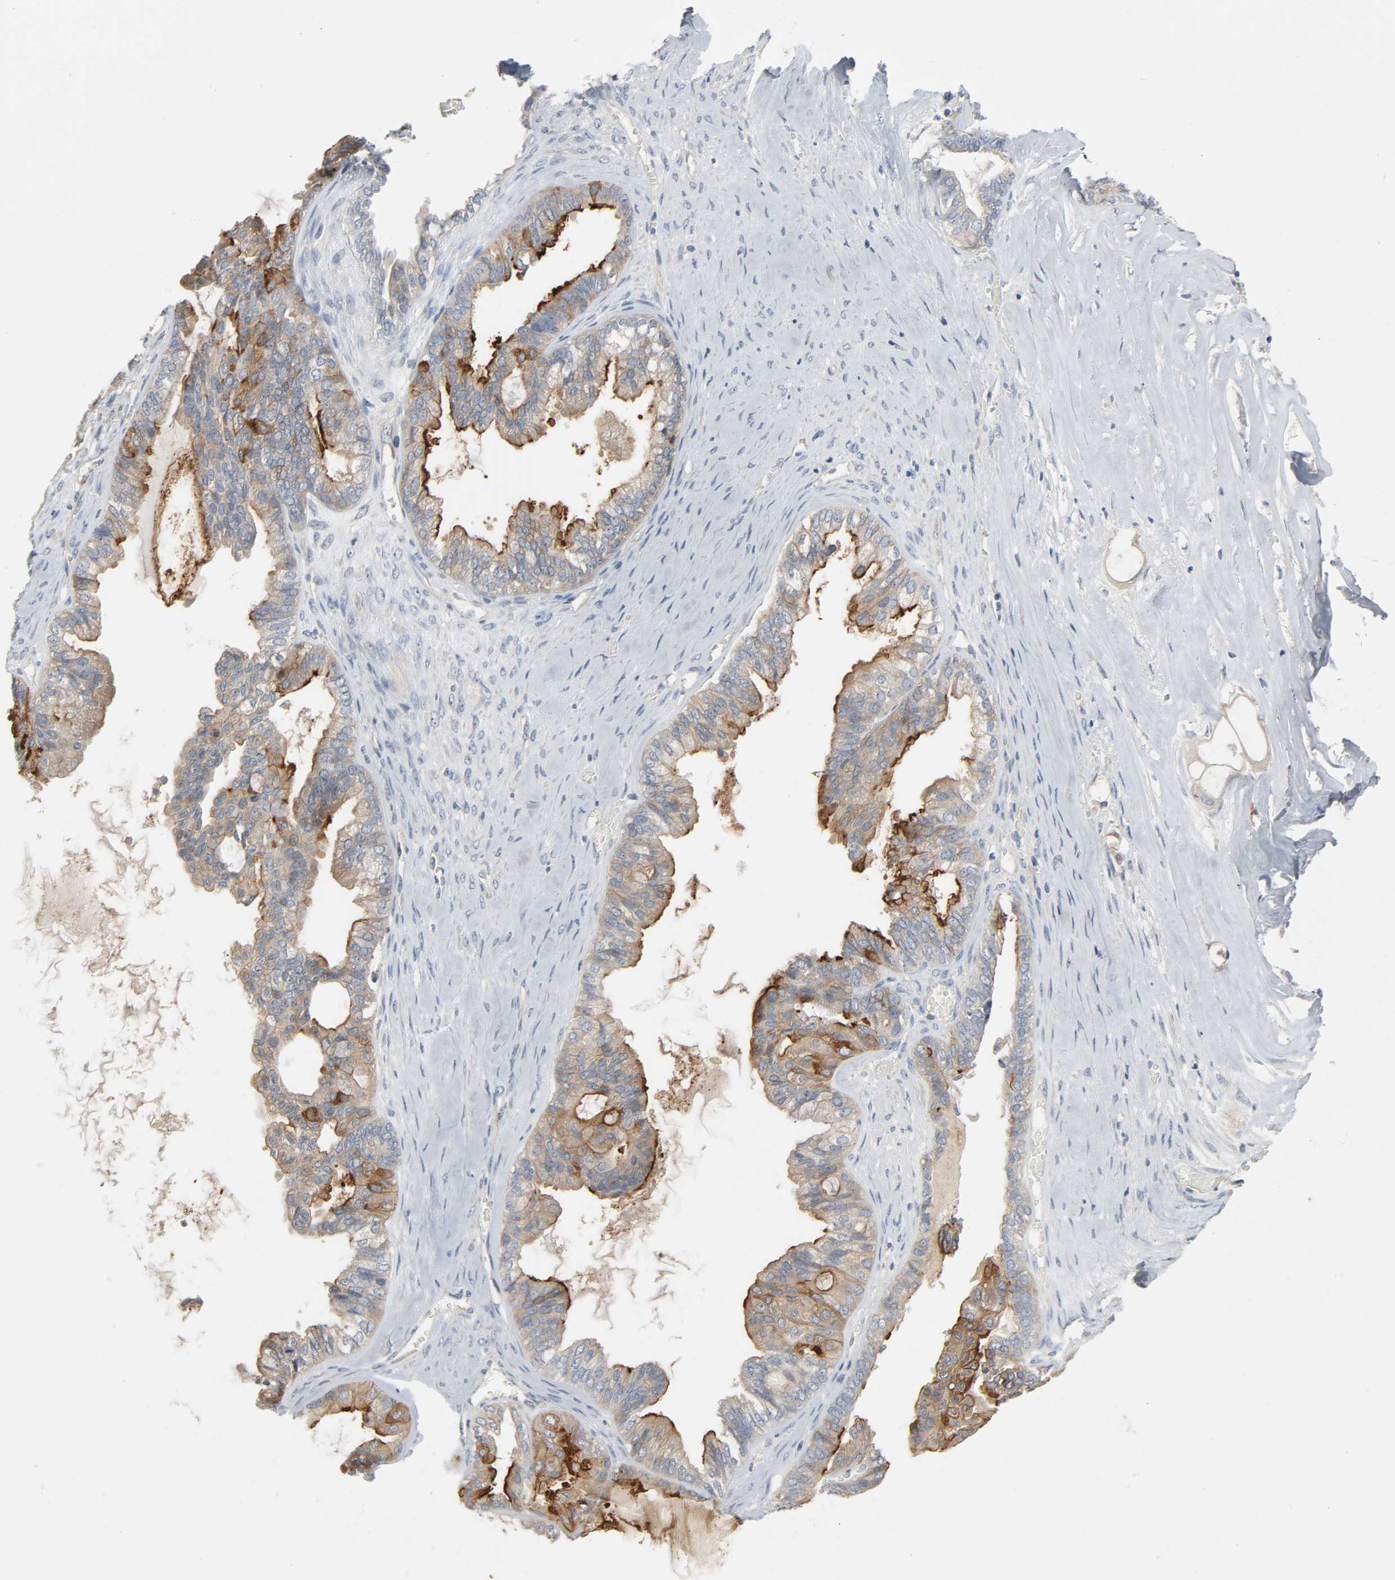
{"staining": {"intensity": "strong", "quantity": "<25%", "location": "cytoplasmic/membranous"}, "tissue": "ovarian cancer", "cell_type": "Tumor cells", "image_type": "cancer", "snomed": [{"axis": "morphology", "description": "Carcinoma, NOS"}, {"axis": "morphology", "description": "Carcinoma, endometroid"}, {"axis": "topography", "description": "Ovary"}], "caption": "Ovarian cancer (carcinoma) stained for a protein (brown) displays strong cytoplasmic/membranous positive positivity in about <25% of tumor cells.", "gene": "LIMCH1", "patient": {"sex": "female", "age": 50}}